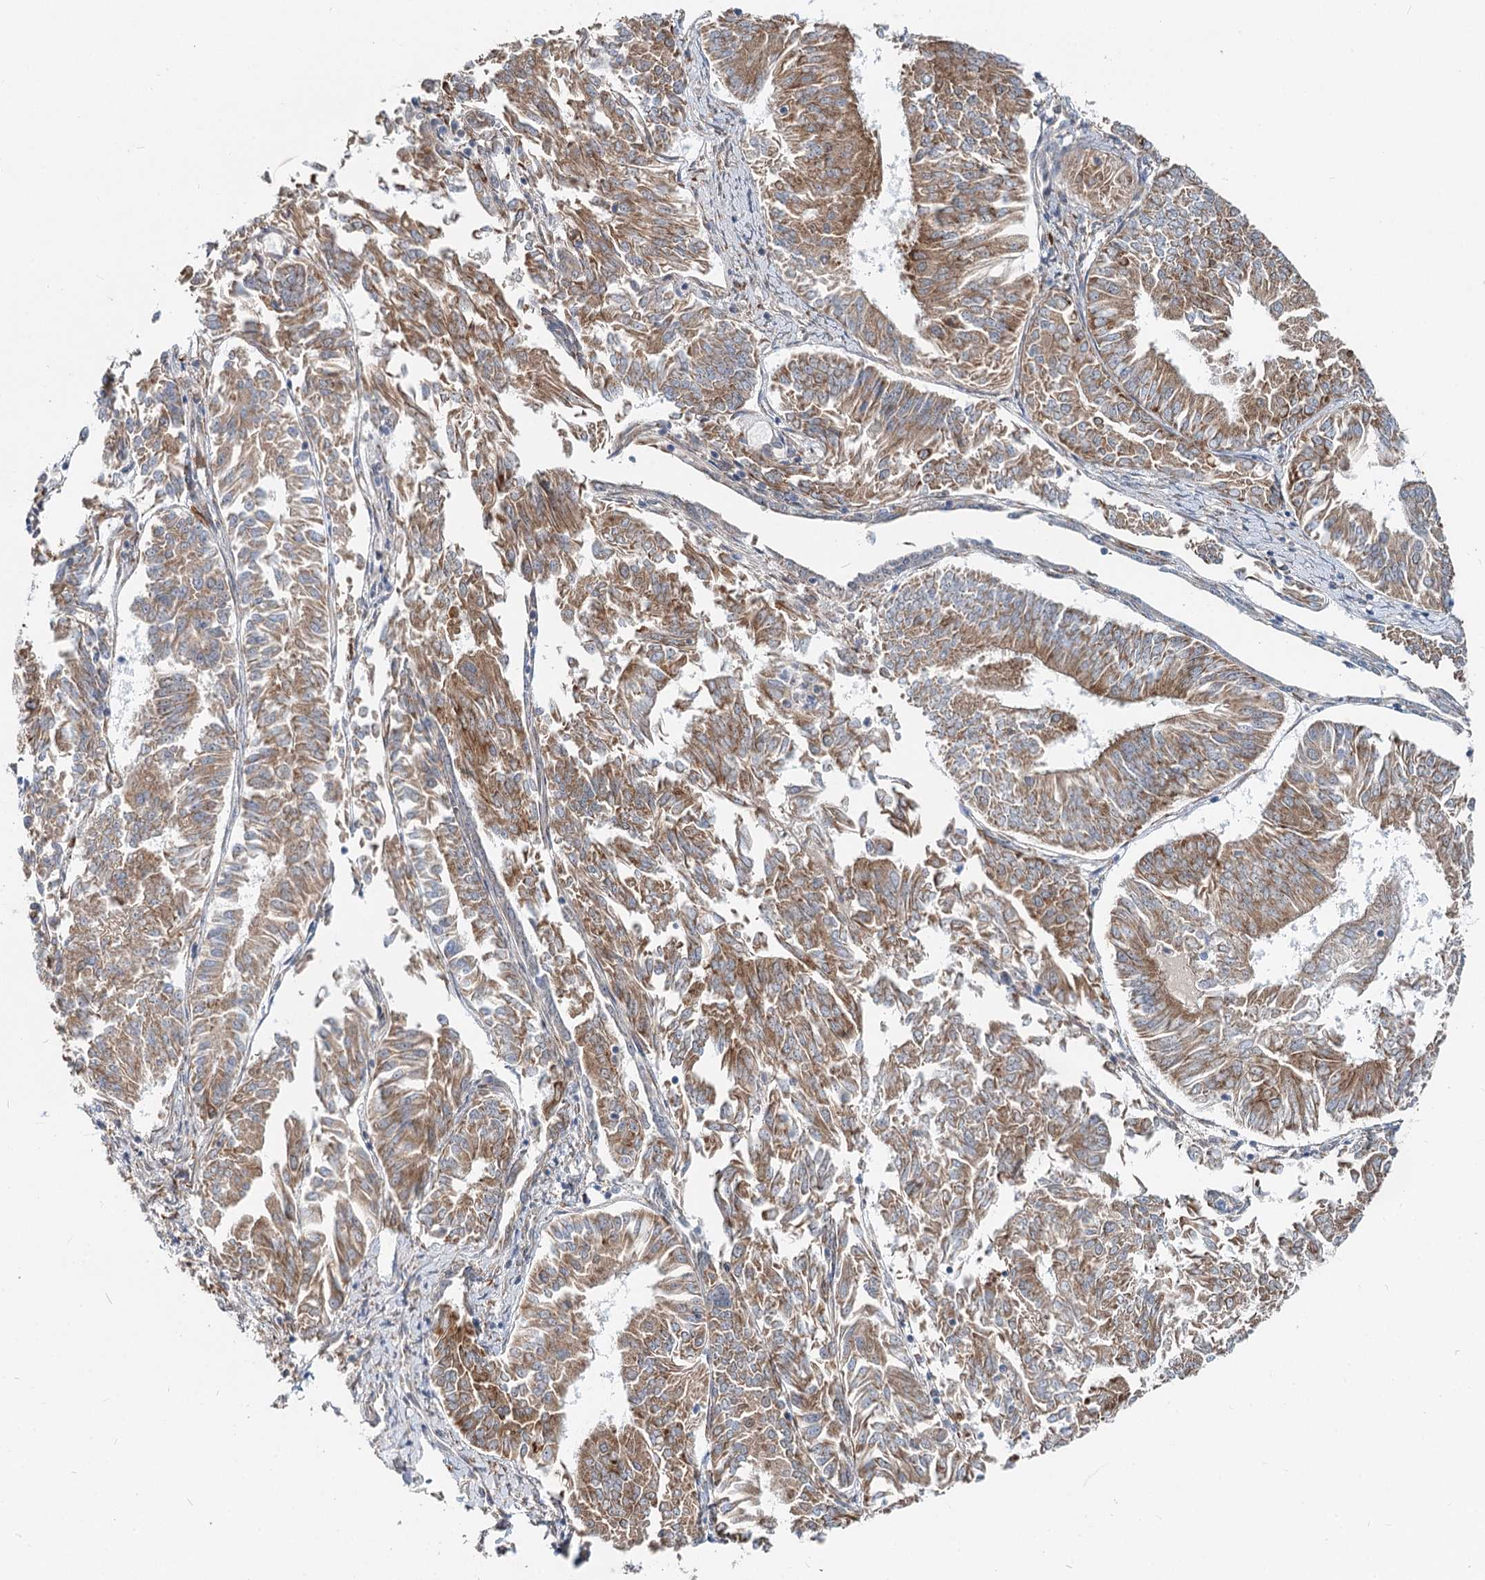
{"staining": {"intensity": "moderate", "quantity": ">75%", "location": "cytoplasmic/membranous"}, "tissue": "endometrial cancer", "cell_type": "Tumor cells", "image_type": "cancer", "snomed": [{"axis": "morphology", "description": "Adenocarcinoma, NOS"}, {"axis": "topography", "description": "Endometrium"}], "caption": "Human endometrial adenocarcinoma stained with a protein marker shows moderate staining in tumor cells.", "gene": "SPART", "patient": {"sex": "female", "age": 58}}